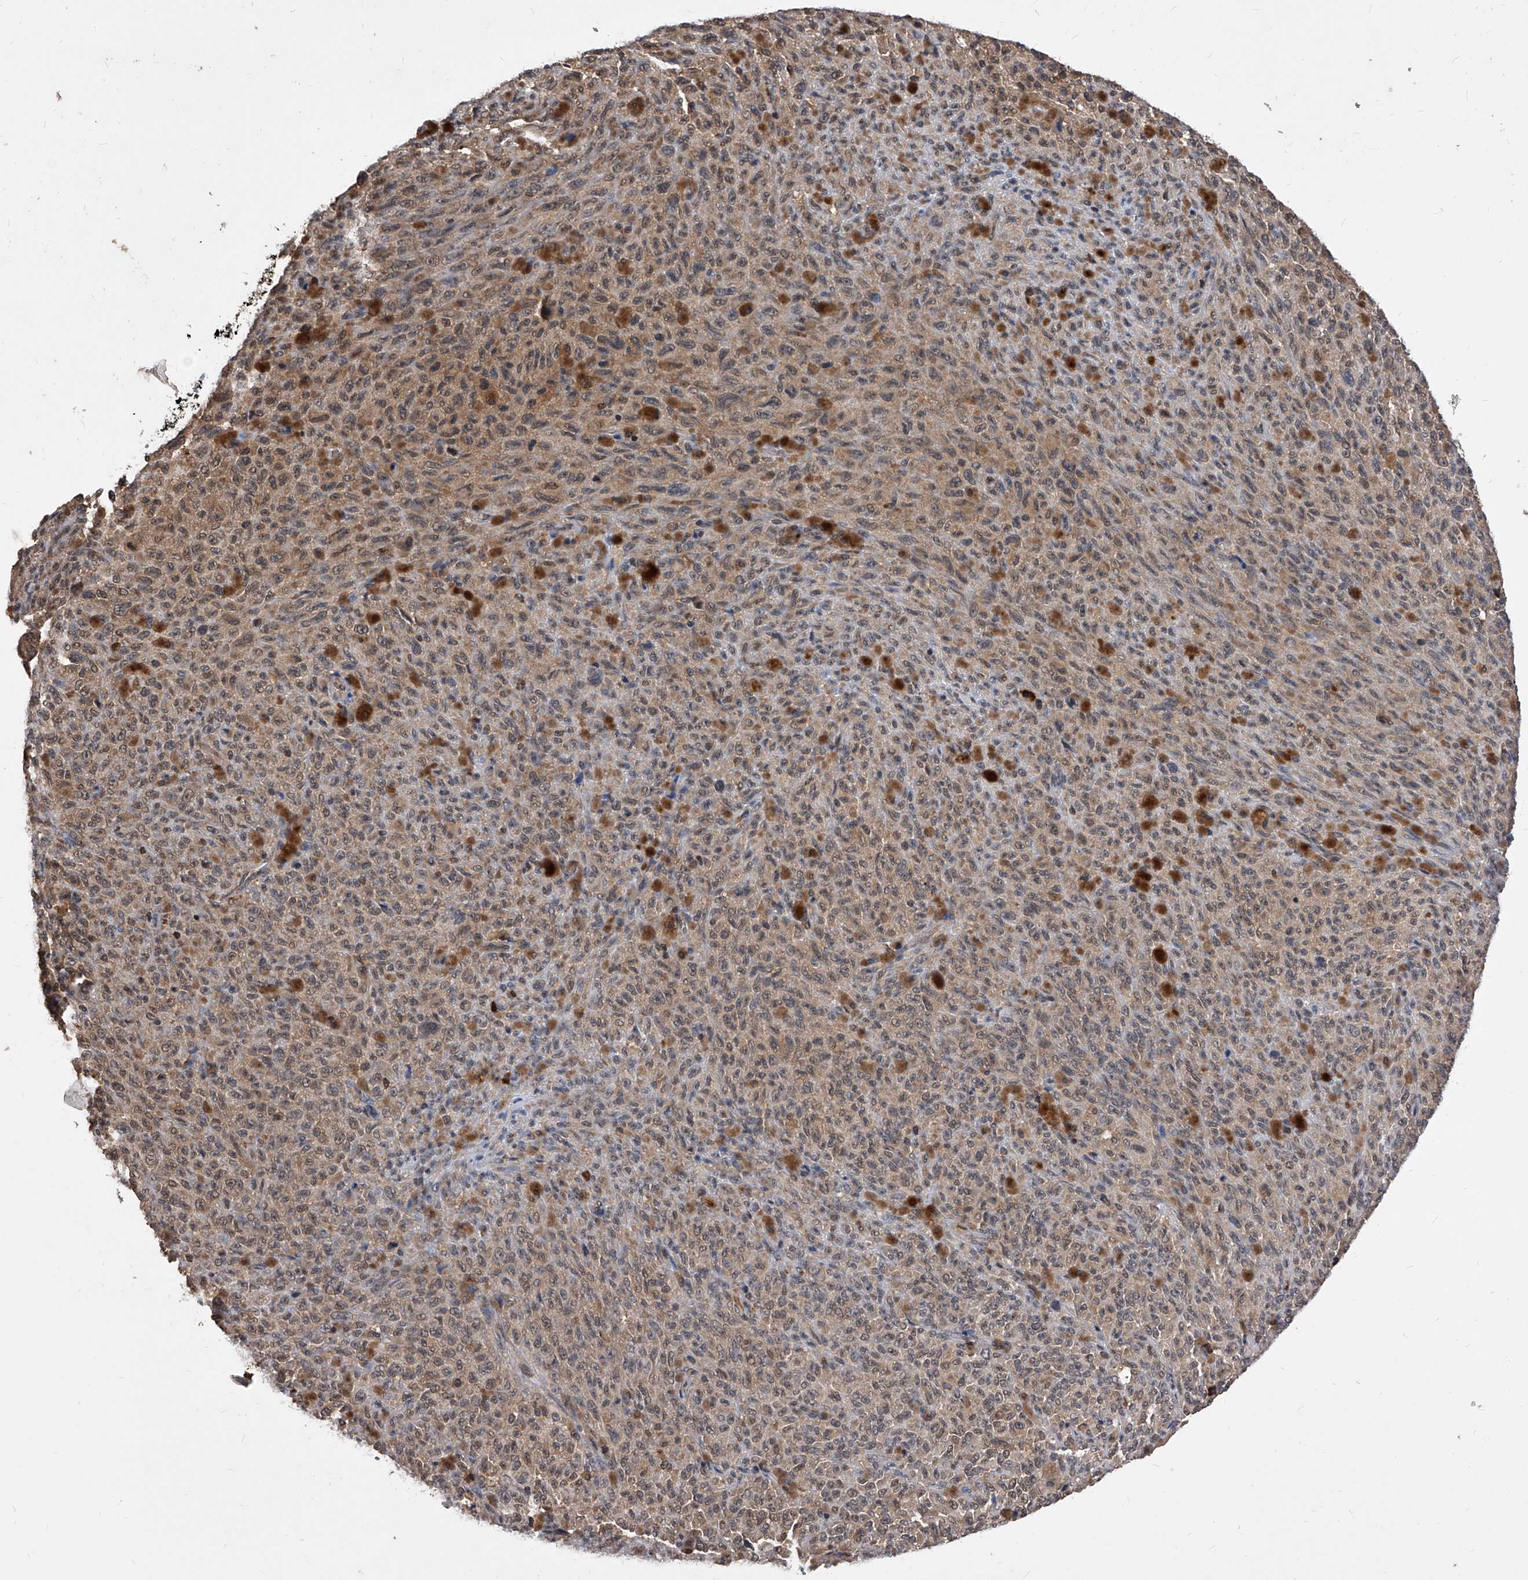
{"staining": {"intensity": "weak", "quantity": ">75%", "location": "cytoplasmic/membranous,nuclear"}, "tissue": "melanoma", "cell_type": "Tumor cells", "image_type": "cancer", "snomed": [{"axis": "morphology", "description": "Malignant melanoma, NOS"}, {"axis": "topography", "description": "Skin"}], "caption": "Melanoma was stained to show a protein in brown. There is low levels of weak cytoplasmic/membranous and nuclear positivity in approximately >75% of tumor cells.", "gene": "ID1", "patient": {"sex": "female", "age": 82}}